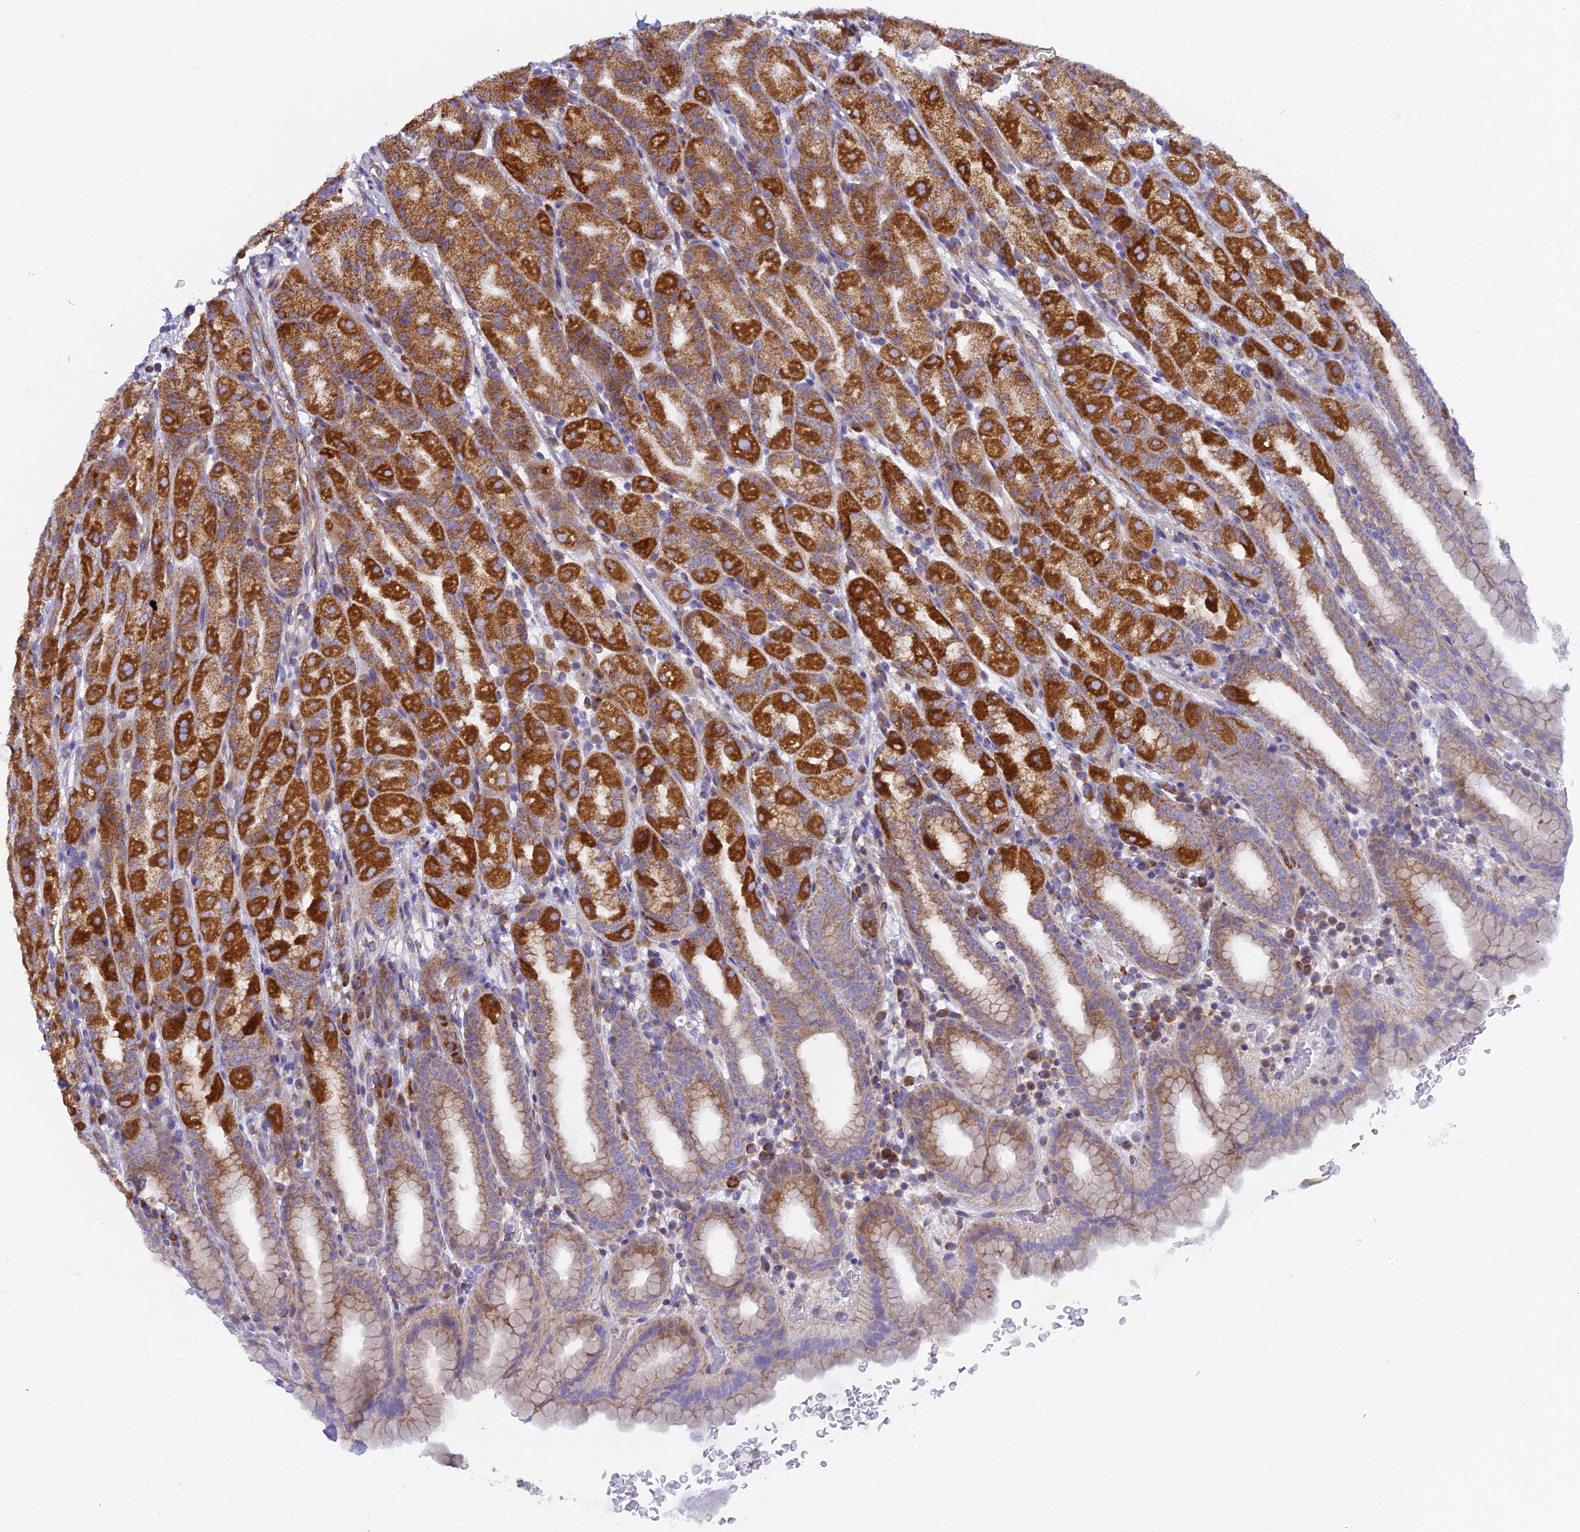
{"staining": {"intensity": "strong", "quantity": ">75%", "location": "cytoplasmic/membranous"}, "tissue": "stomach", "cell_type": "Glandular cells", "image_type": "normal", "snomed": [{"axis": "morphology", "description": "Normal tissue, NOS"}, {"axis": "topography", "description": "Stomach, upper"}], "caption": "Protein analysis of benign stomach exhibits strong cytoplasmic/membranous expression in approximately >75% of glandular cells.", "gene": "CLCN7", "patient": {"sex": "male", "age": 68}}